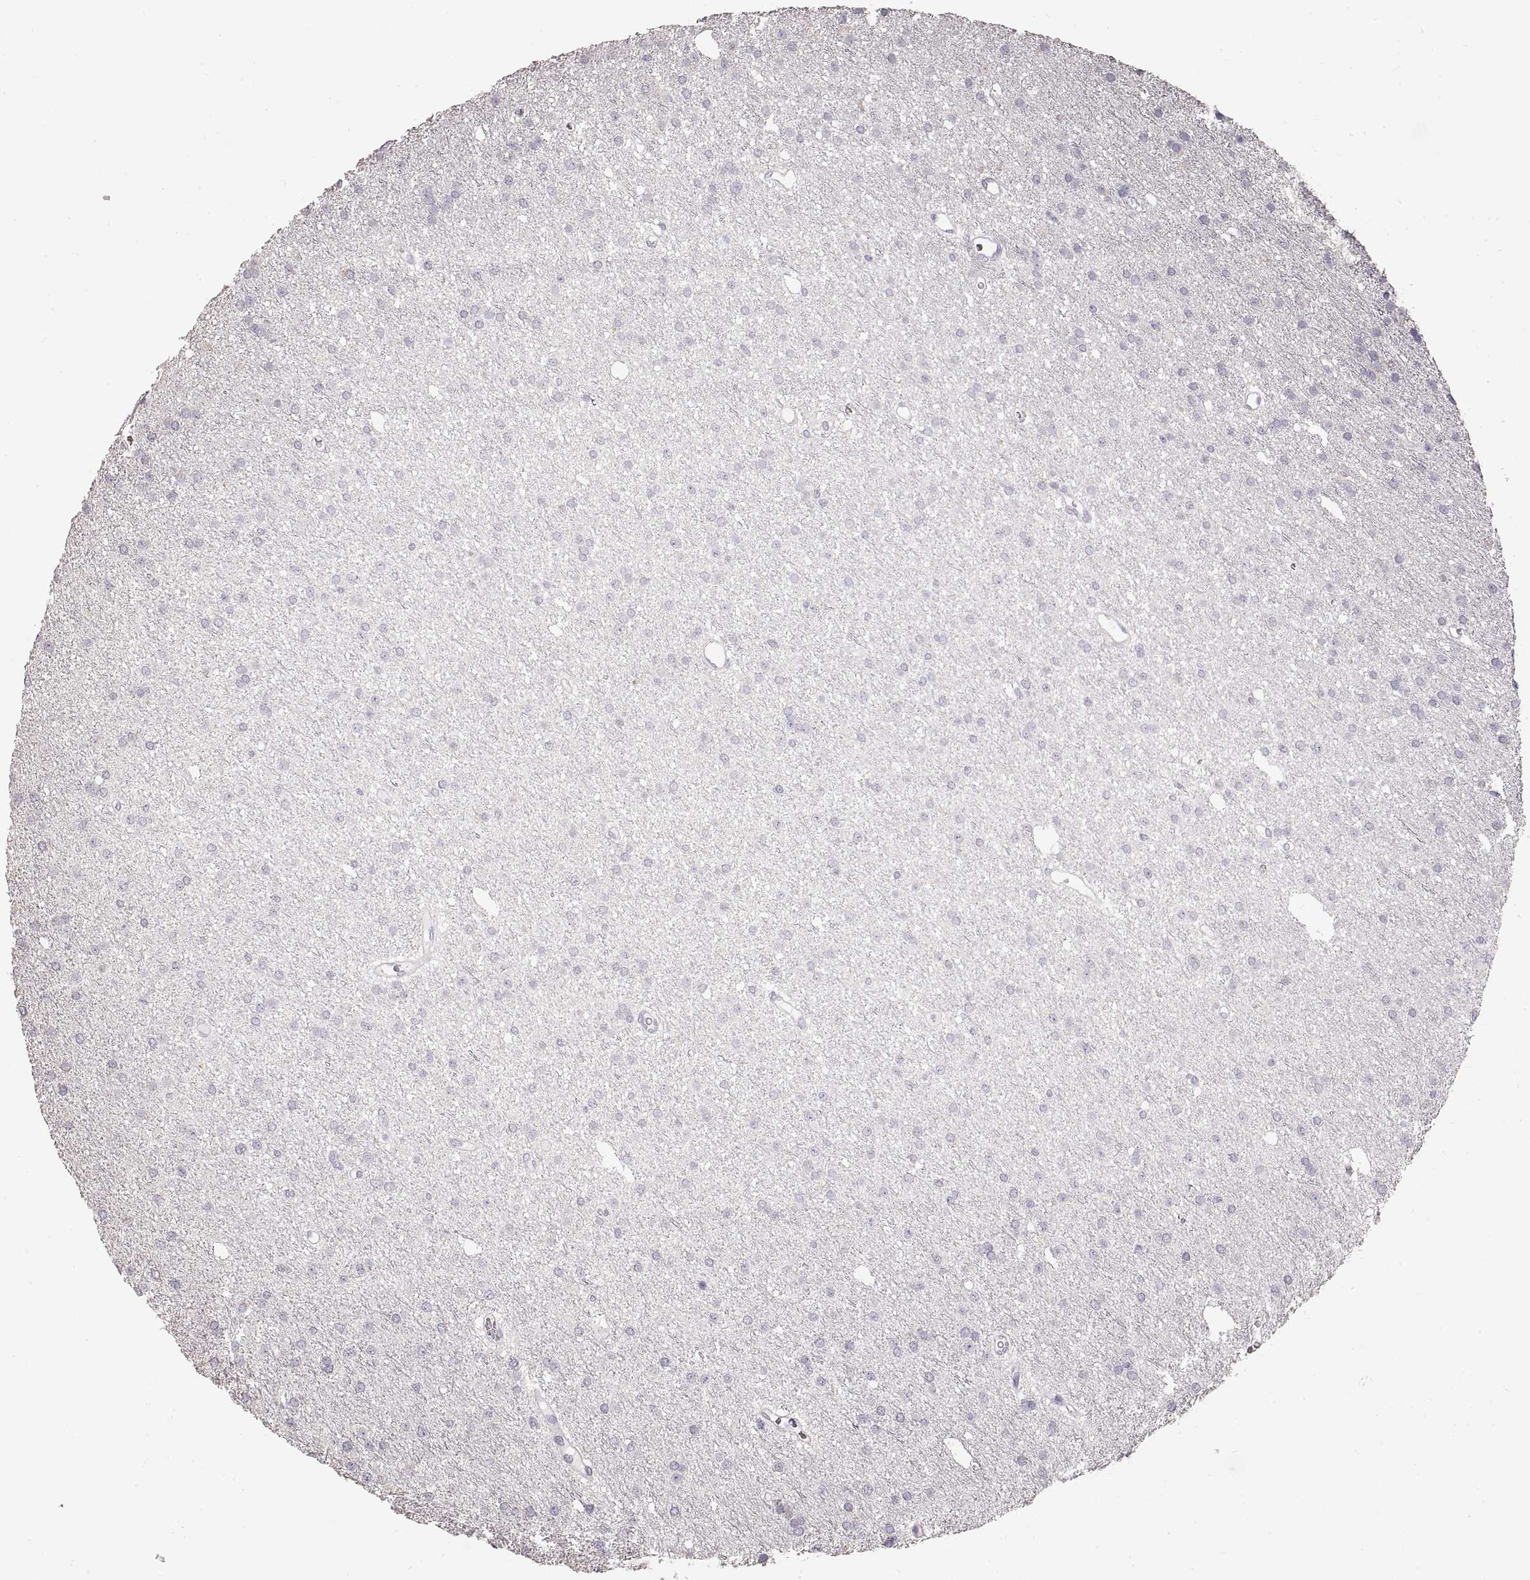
{"staining": {"intensity": "negative", "quantity": "none", "location": "none"}, "tissue": "glioma", "cell_type": "Tumor cells", "image_type": "cancer", "snomed": [{"axis": "morphology", "description": "Glioma, malignant, Low grade"}, {"axis": "topography", "description": "Brain"}], "caption": "DAB immunohistochemical staining of glioma exhibits no significant positivity in tumor cells.", "gene": "ZP3", "patient": {"sex": "male", "age": 27}}